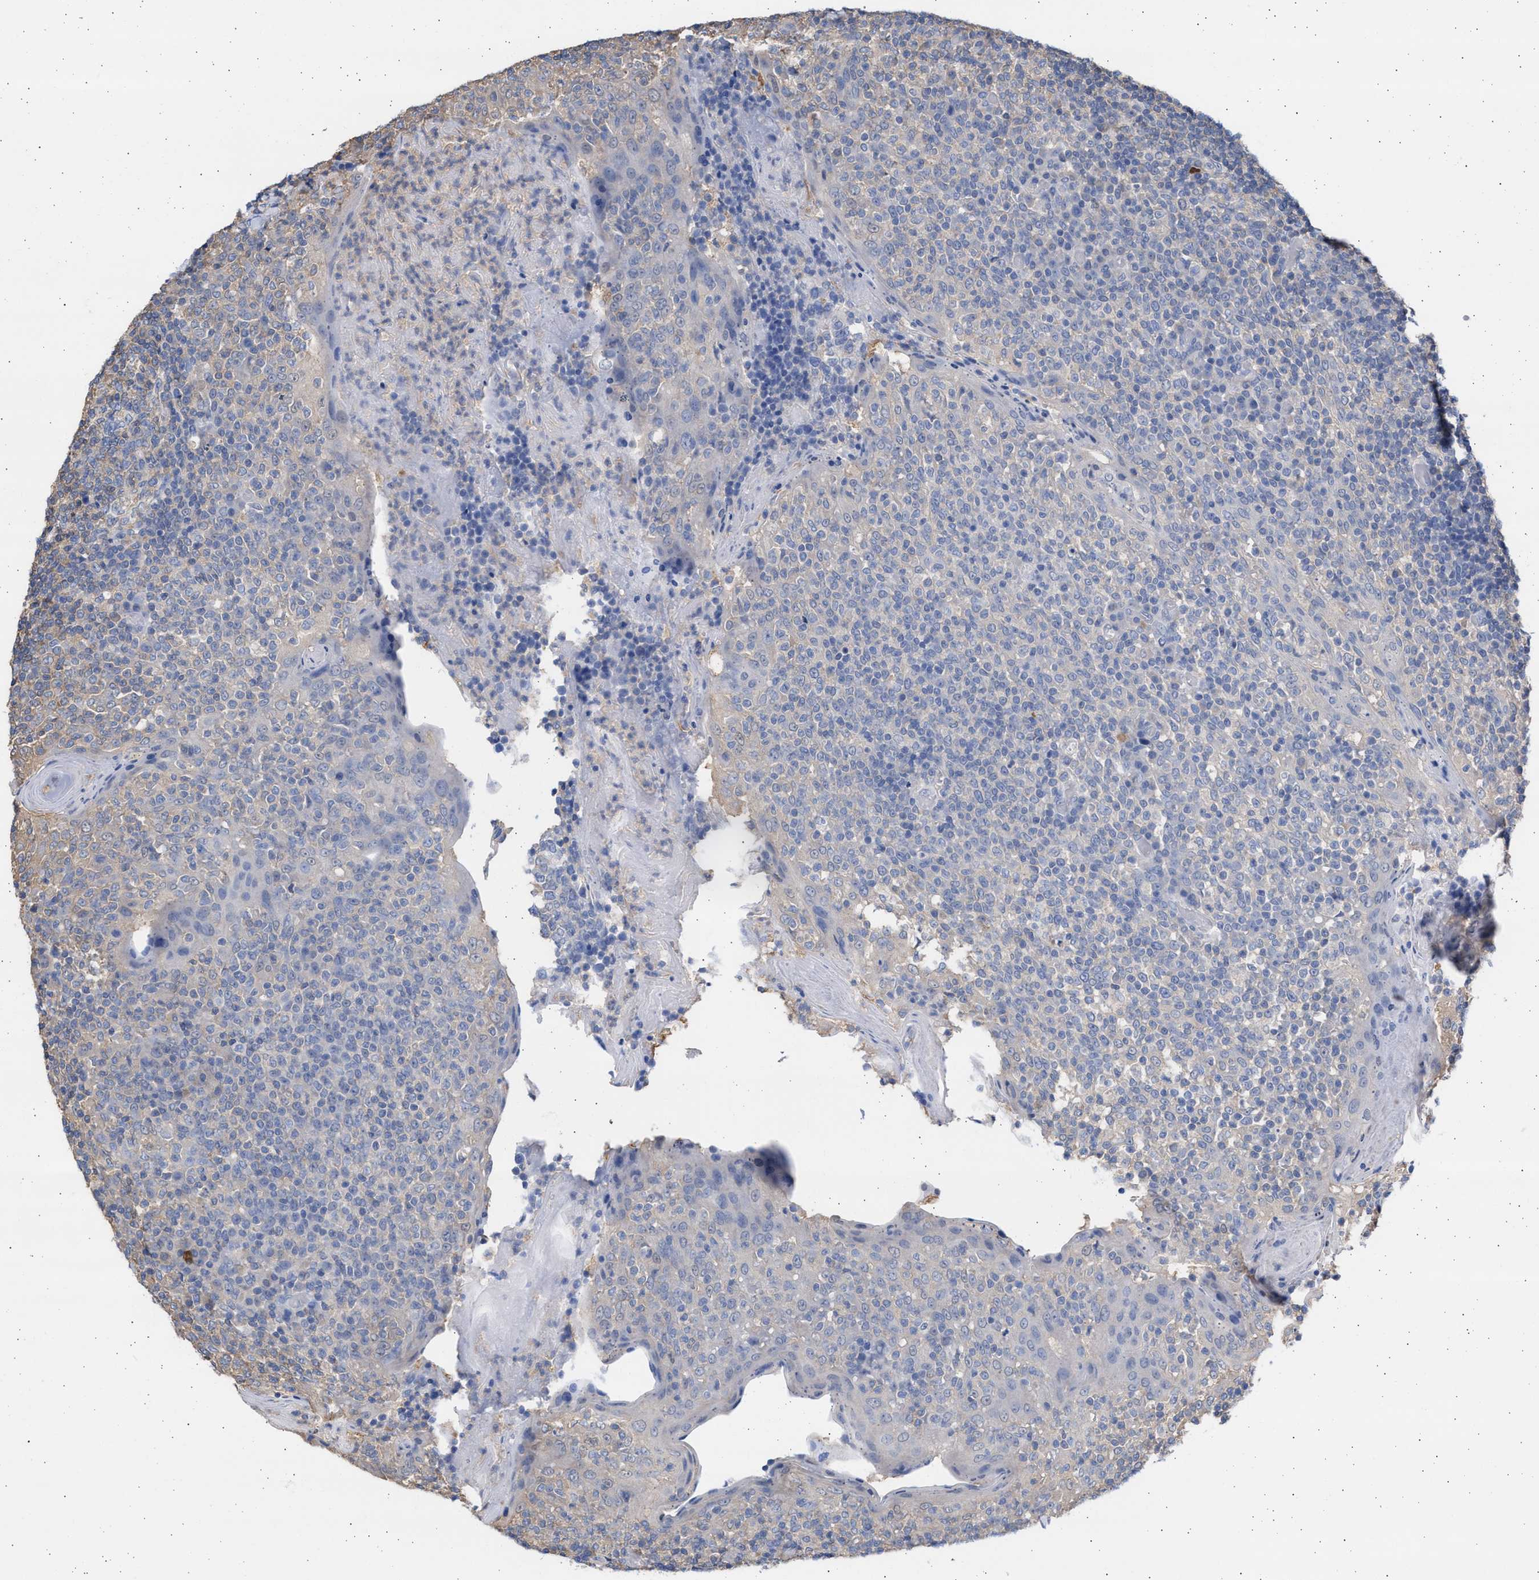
{"staining": {"intensity": "negative", "quantity": "none", "location": "none"}, "tissue": "tonsil", "cell_type": "Germinal center cells", "image_type": "normal", "snomed": [{"axis": "morphology", "description": "Normal tissue, NOS"}, {"axis": "topography", "description": "Tonsil"}], "caption": "Human tonsil stained for a protein using immunohistochemistry exhibits no positivity in germinal center cells.", "gene": "ALDOC", "patient": {"sex": "female", "age": 19}}